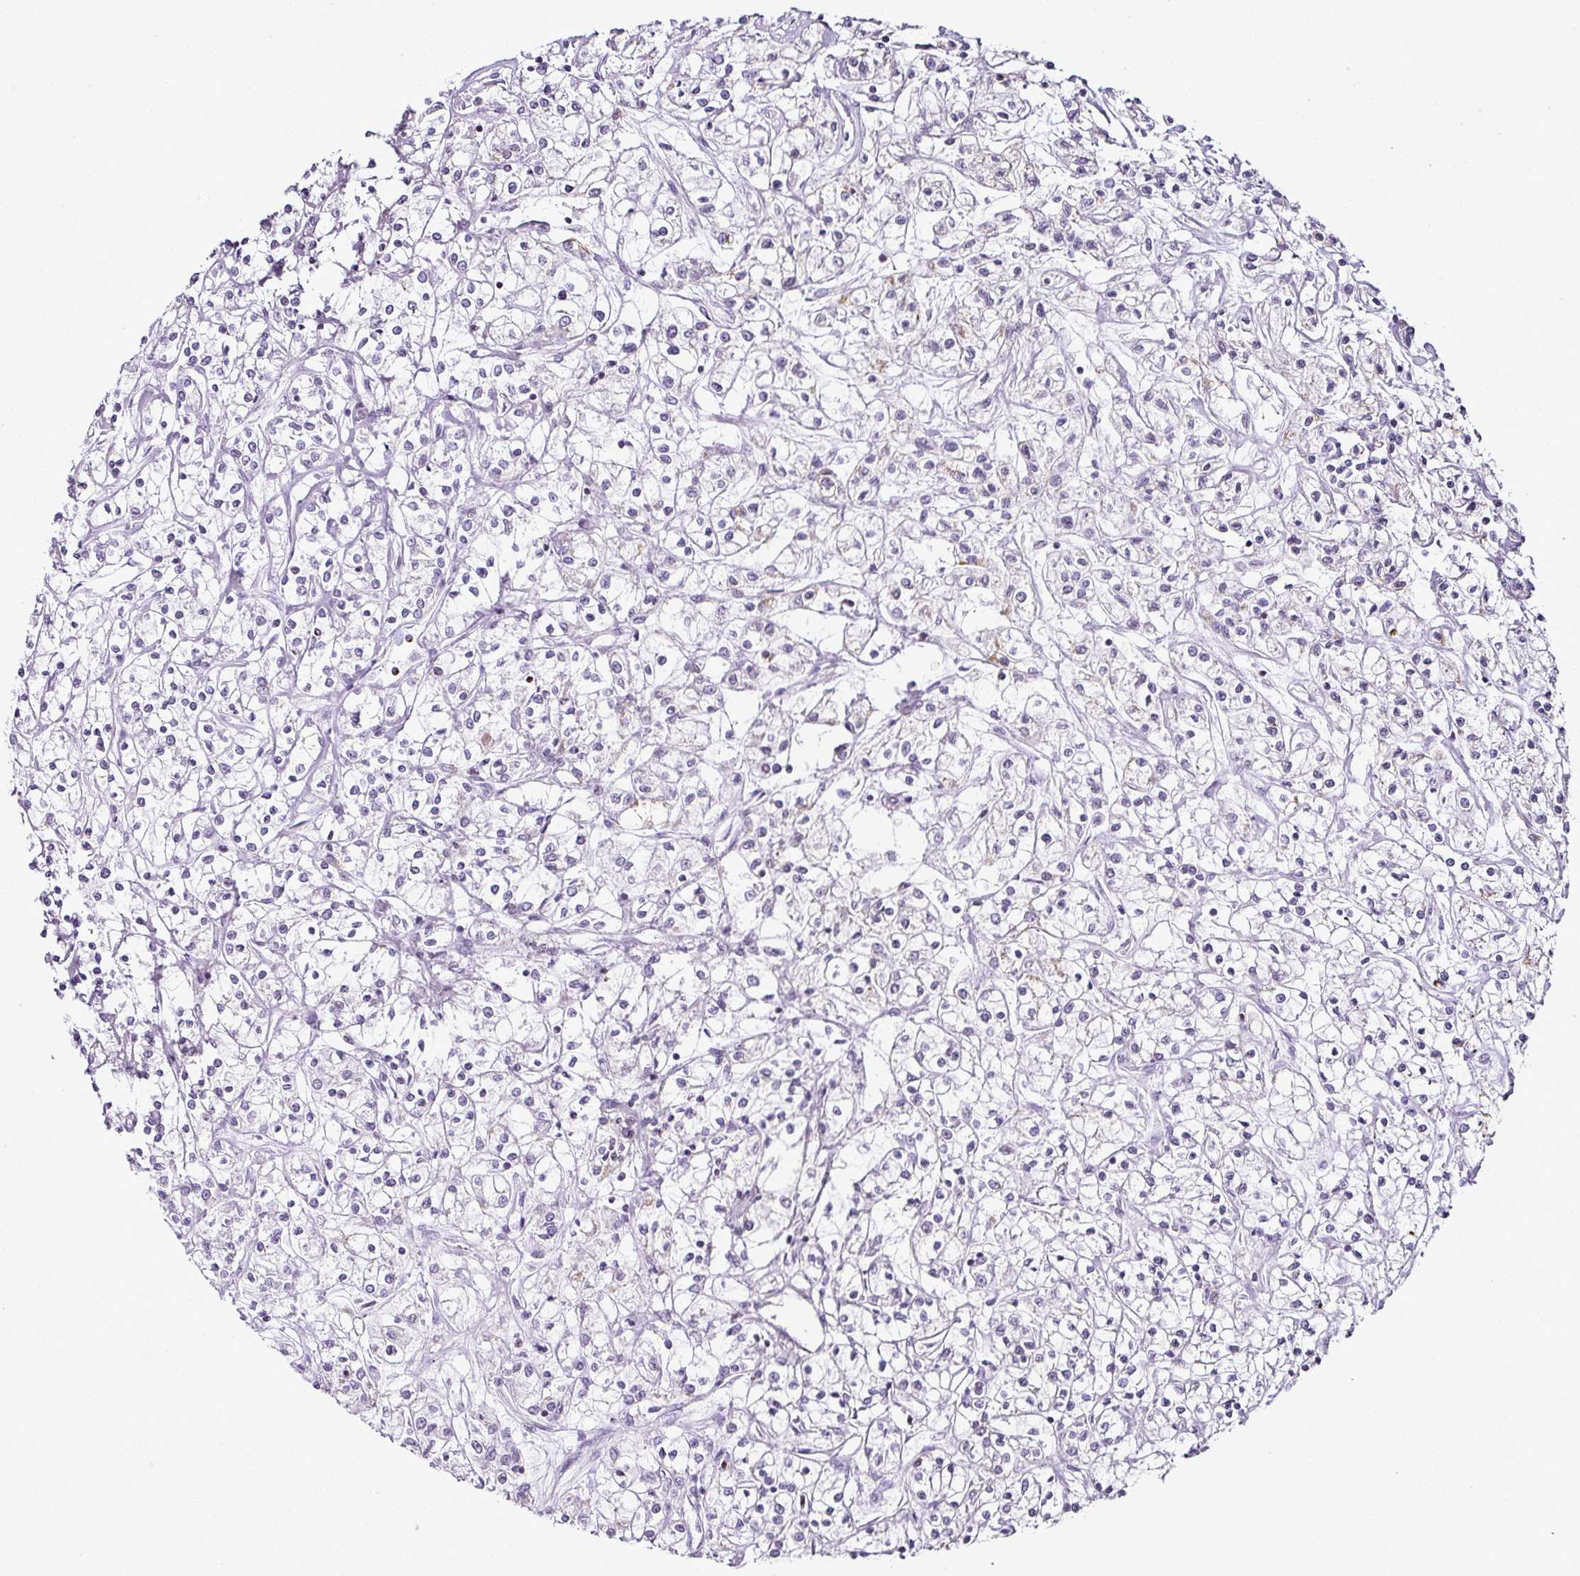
{"staining": {"intensity": "negative", "quantity": "none", "location": "none"}, "tissue": "renal cancer", "cell_type": "Tumor cells", "image_type": "cancer", "snomed": [{"axis": "morphology", "description": "Adenocarcinoma, NOS"}, {"axis": "topography", "description": "Kidney"}], "caption": "High magnification brightfield microscopy of adenocarcinoma (renal) stained with DAB (3,3'-diaminobenzidine) (brown) and counterstained with hematoxylin (blue): tumor cells show no significant positivity.", "gene": "FAM32A", "patient": {"sex": "female", "age": 59}}